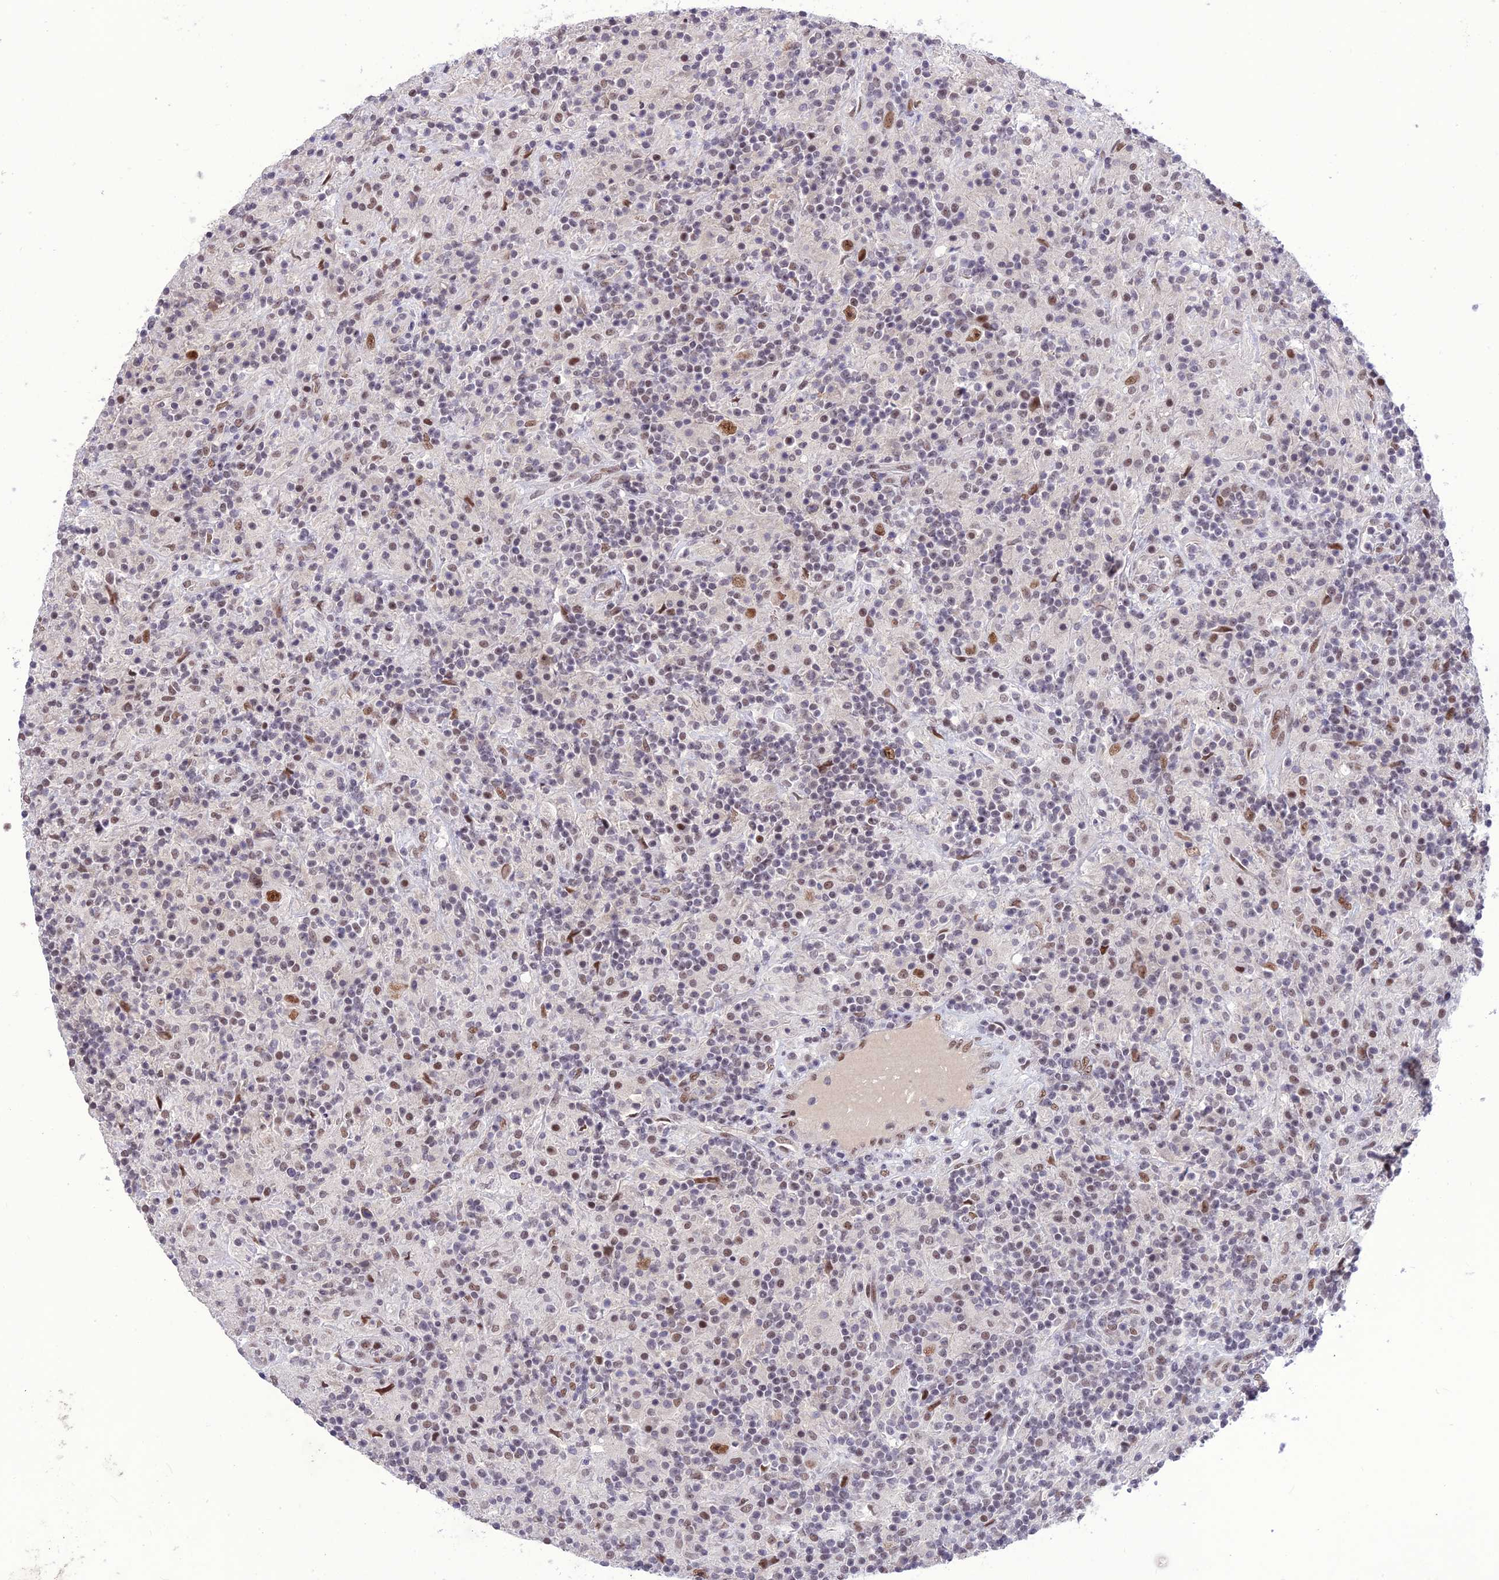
{"staining": {"intensity": "moderate", "quantity": ">75%", "location": "nuclear"}, "tissue": "lymphoma", "cell_type": "Tumor cells", "image_type": "cancer", "snomed": [{"axis": "morphology", "description": "Hodgkin's disease, NOS"}, {"axis": "topography", "description": "Lymph node"}], "caption": "About >75% of tumor cells in human Hodgkin's disease demonstrate moderate nuclear protein expression as visualized by brown immunohistochemical staining.", "gene": "DIS3", "patient": {"sex": "male", "age": 70}}